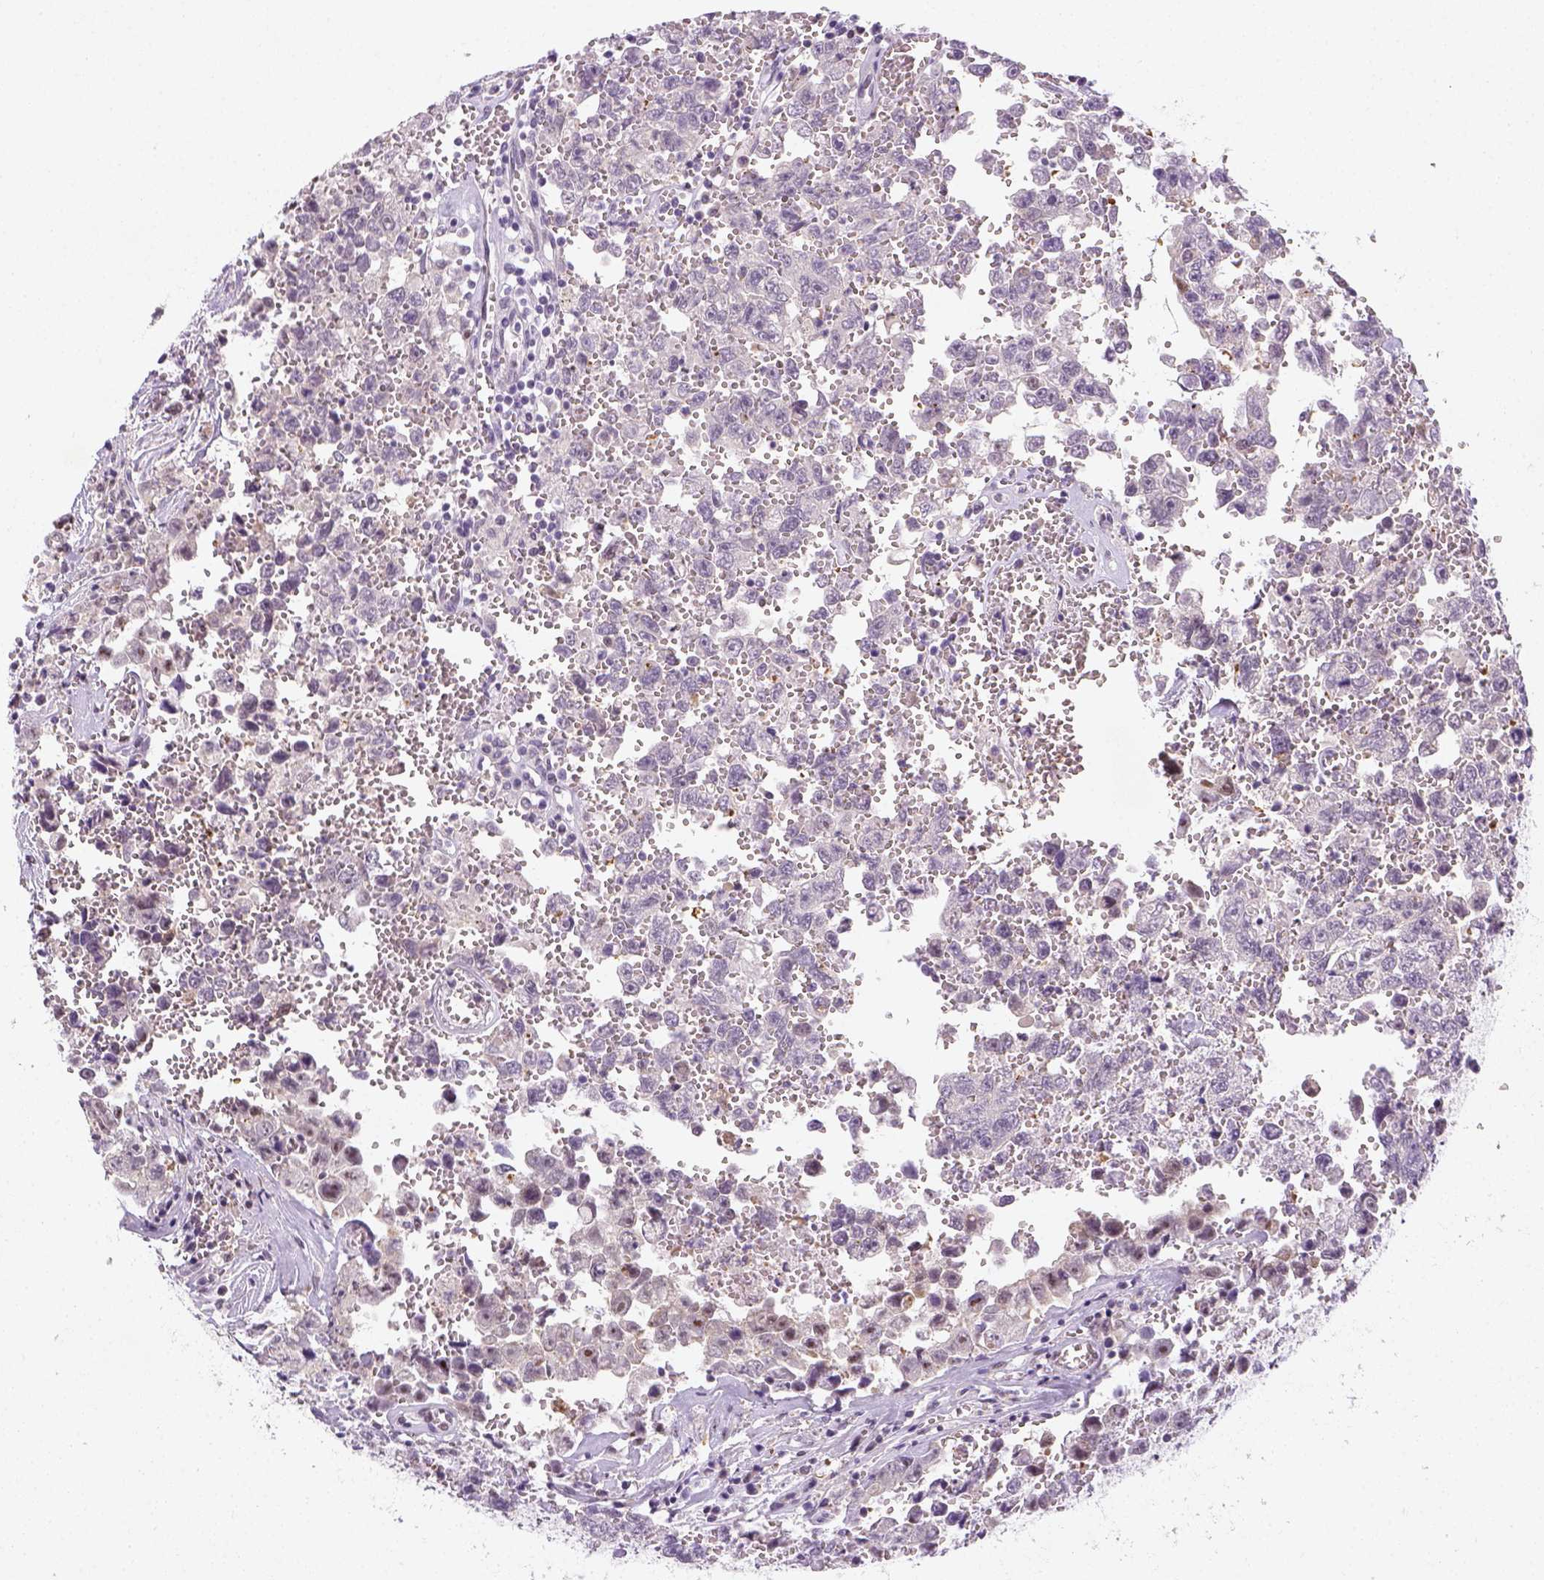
{"staining": {"intensity": "negative", "quantity": "none", "location": "none"}, "tissue": "testis cancer", "cell_type": "Tumor cells", "image_type": "cancer", "snomed": [{"axis": "morphology", "description": "Carcinoma, Embryonal, NOS"}, {"axis": "topography", "description": "Testis"}], "caption": "The IHC micrograph has no significant positivity in tumor cells of testis cancer (embryonal carcinoma) tissue.", "gene": "MAGEB3", "patient": {"sex": "male", "age": 36}}